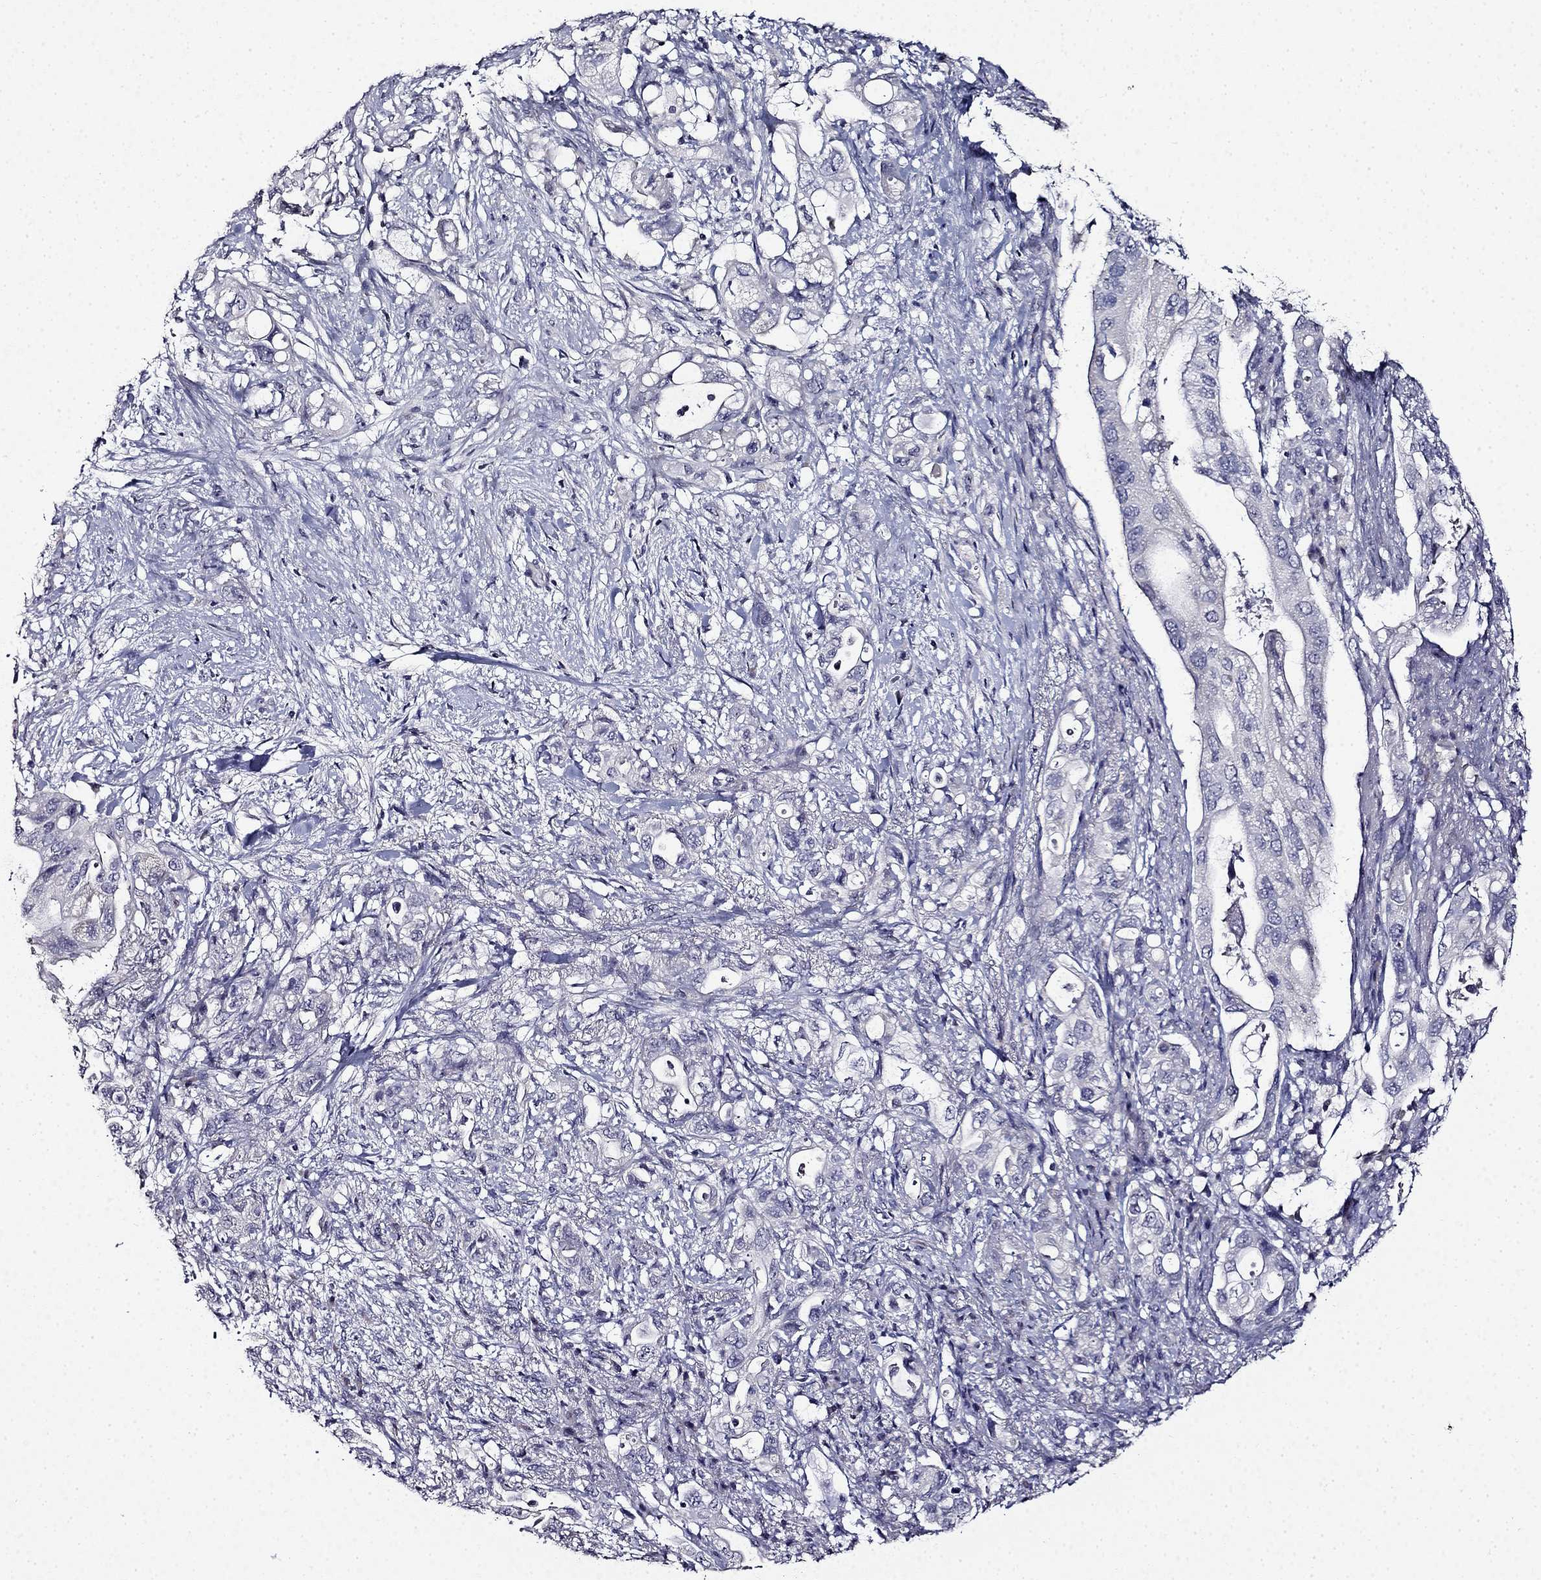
{"staining": {"intensity": "negative", "quantity": "none", "location": "none"}, "tissue": "pancreatic cancer", "cell_type": "Tumor cells", "image_type": "cancer", "snomed": [{"axis": "morphology", "description": "Adenocarcinoma, NOS"}, {"axis": "topography", "description": "Pancreas"}], "caption": "An IHC histopathology image of pancreatic adenocarcinoma is shown. There is no staining in tumor cells of pancreatic adenocarcinoma.", "gene": "TMEM266", "patient": {"sex": "female", "age": 72}}